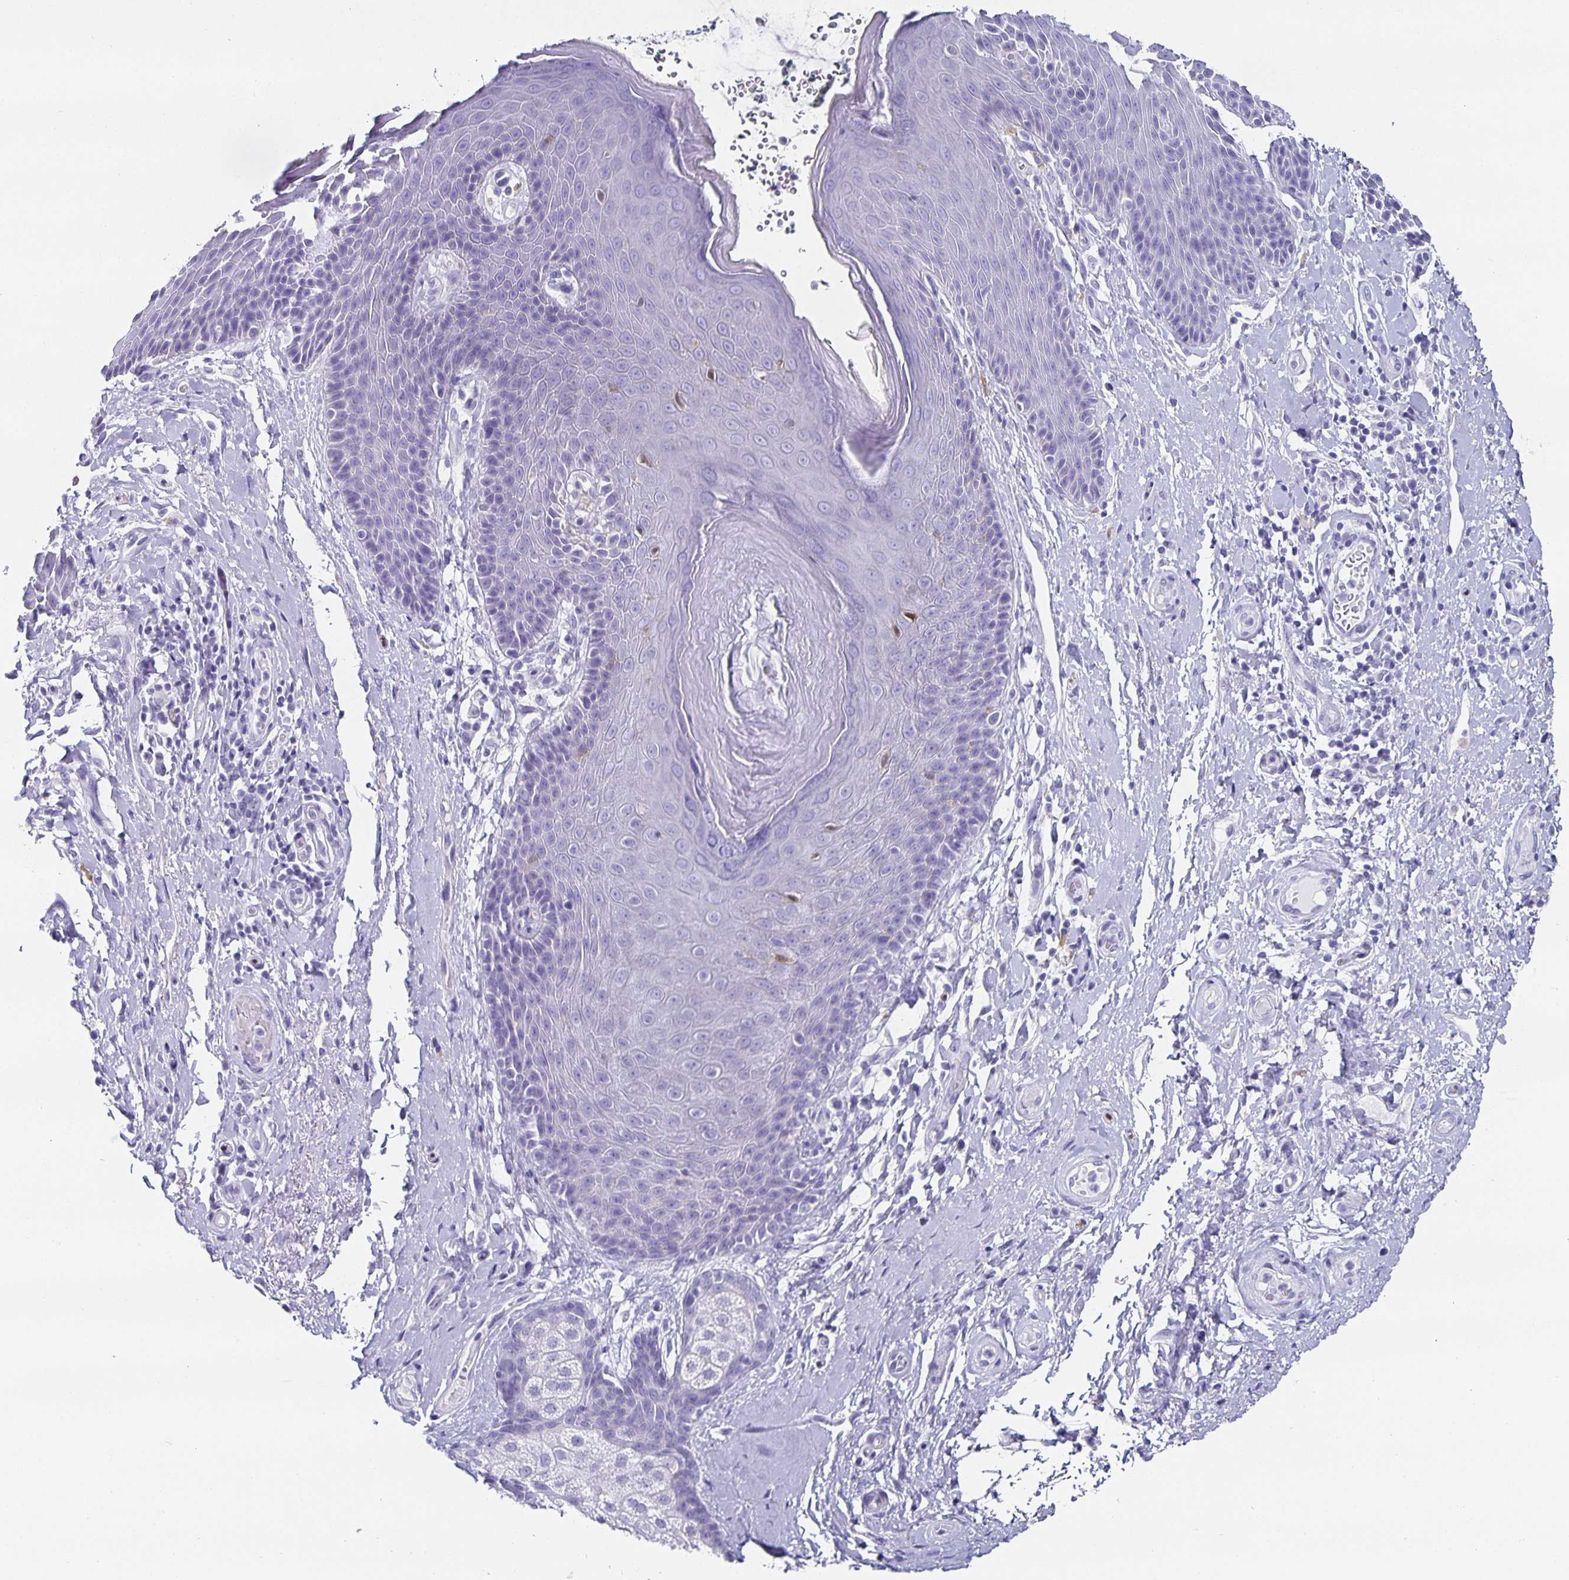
{"staining": {"intensity": "negative", "quantity": "none", "location": "none"}, "tissue": "skin", "cell_type": "Epidermal cells", "image_type": "normal", "snomed": [{"axis": "morphology", "description": "Normal tissue, NOS"}, {"axis": "topography", "description": "Anal"}, {"axis": "topography", "description": "Peripheral nerve tissue"}], "caption": "IHC image of normal skin: skin stained with DAB (3,3'-diaminobenzidine) shows no significant protein staining in epidermal cells. Nuclei are stained in blue.", "gene": "CHGA", "patient": {"sex": "male", "age": 51}}